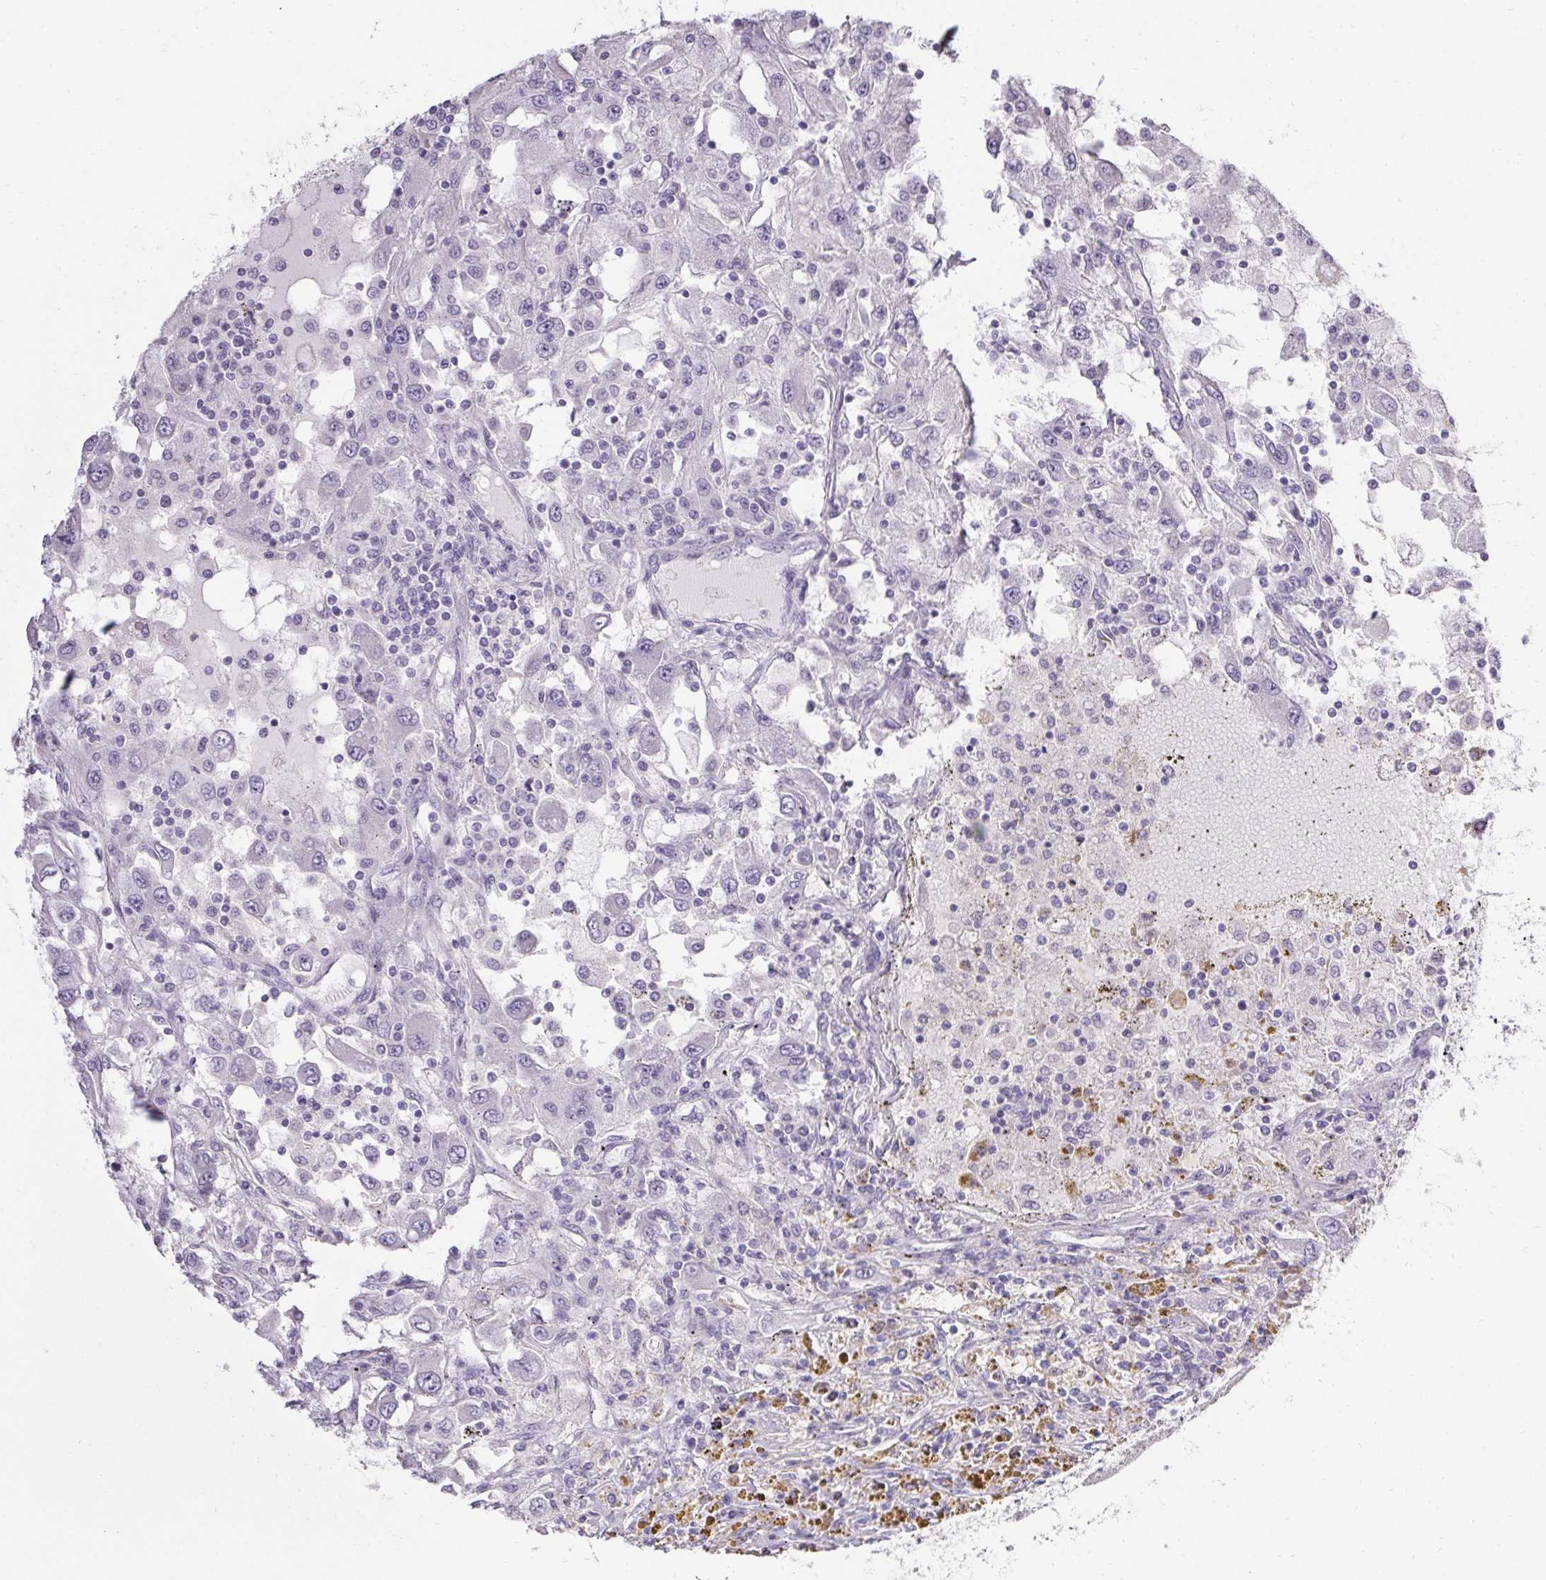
{"staining": {"intensity": "negative", "quantity": "none", "location": "none"}, "tissue": "renal cancer", "cell_type": "Tumor cells", "image_type": "cancer", "snomed": [{"axis": "morphology", "description": "Adenocarcinoma, NOS"}, {"axis": "topography", "description": "Kidney"}], "caption": "An image of human renal adenocarcinoma is negative for staining in tumor cells.", "gene": "PMEL", "patient": {"sex": "female", "age": 67}}